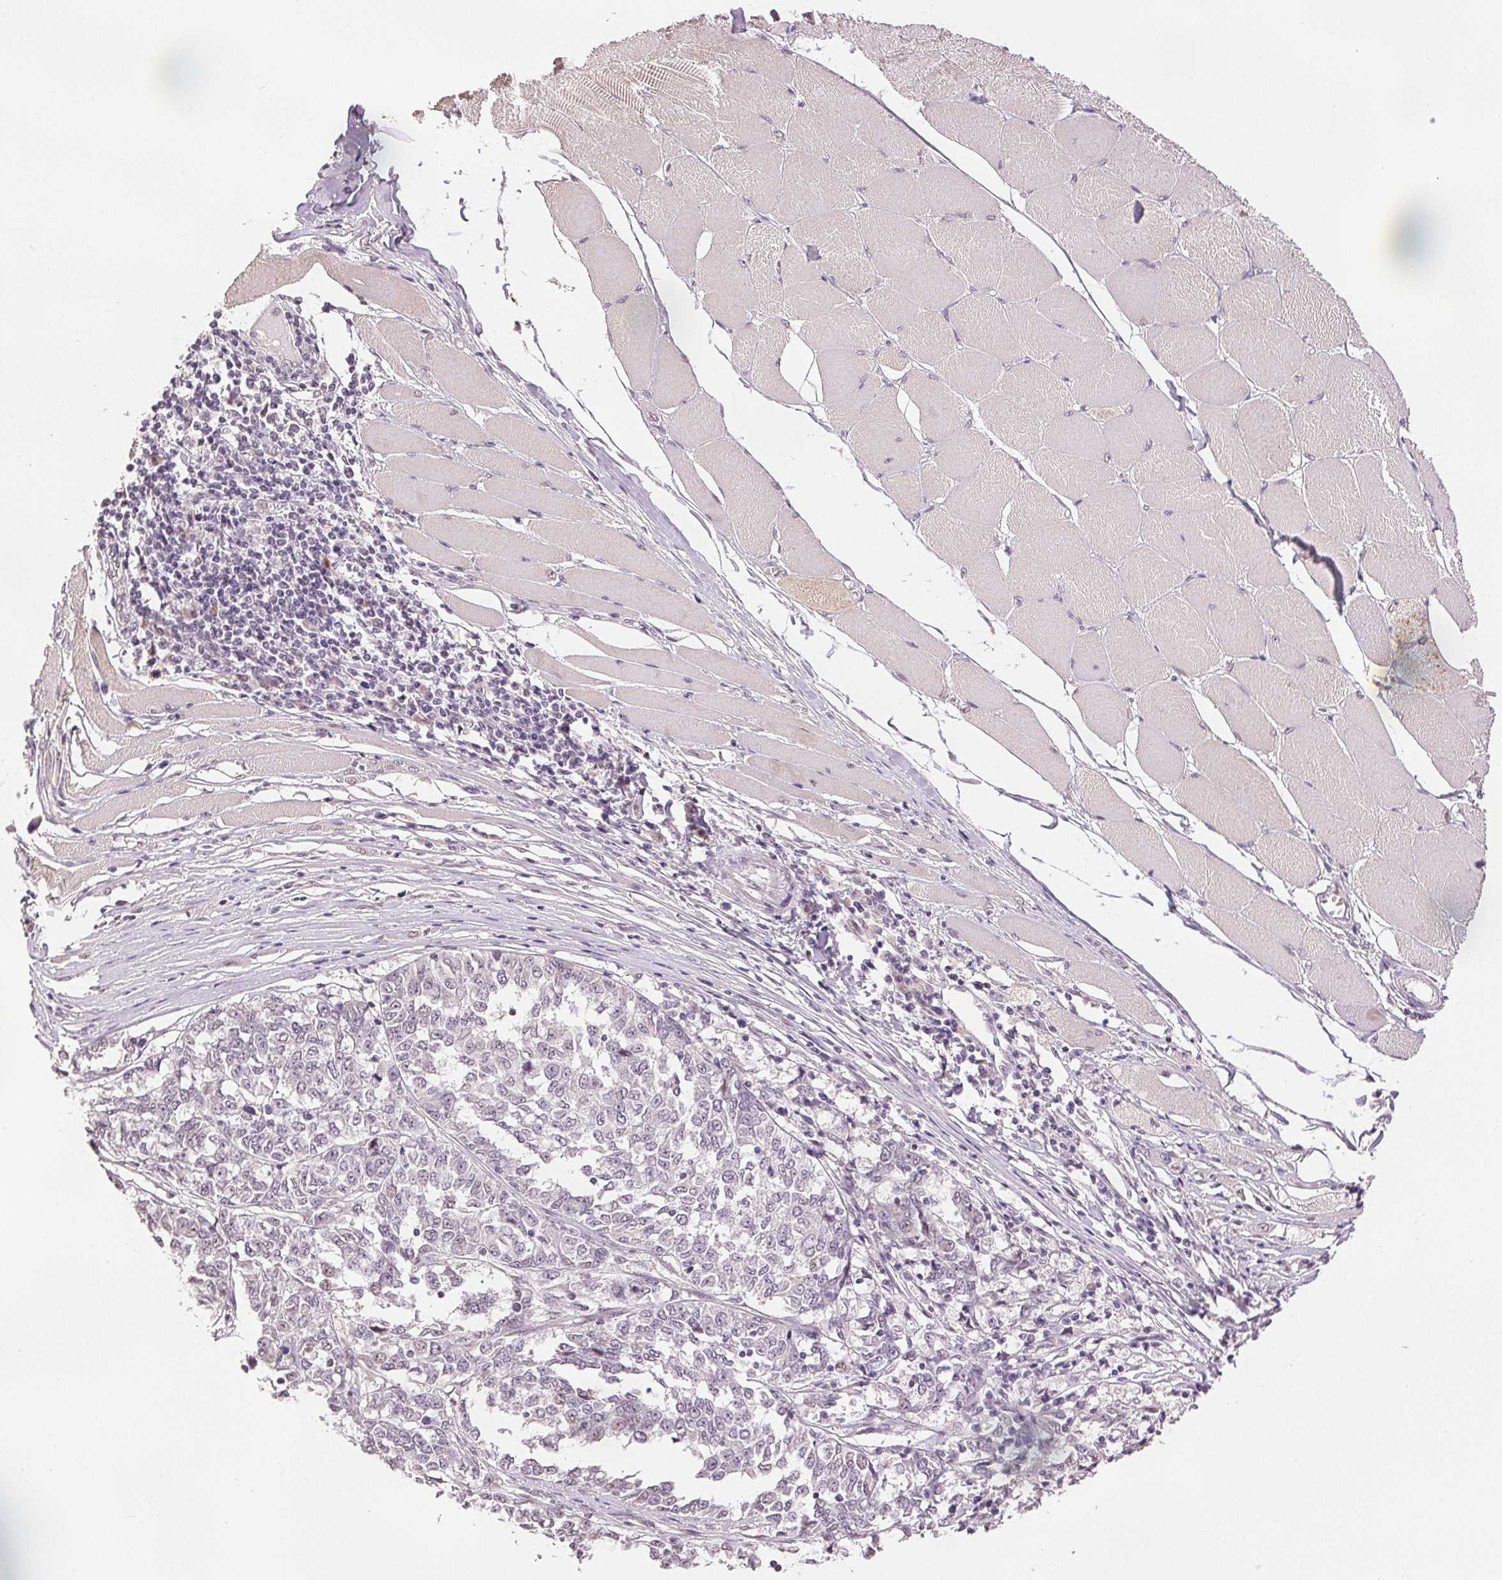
{"staining": {"intensity": "negative", "quantity": "none", "location": "none"}, "tissue": "melanoma", "cell_type": "Tumor cells", "image_type": "cancer", "snomed": [{"axis": "morphology", "description": "Malignant melanoma, NOS"}, {"axis": "topography", "description": "Skin"}], "caption": "Immunohistochemistry (IHC) photomicrograph of human malignant melanoma stained for a protein (brown), which demonstrates no expression in tumor cells.", "gene": "PLCB1", "patient": {"sex": "female", "age": 72}}